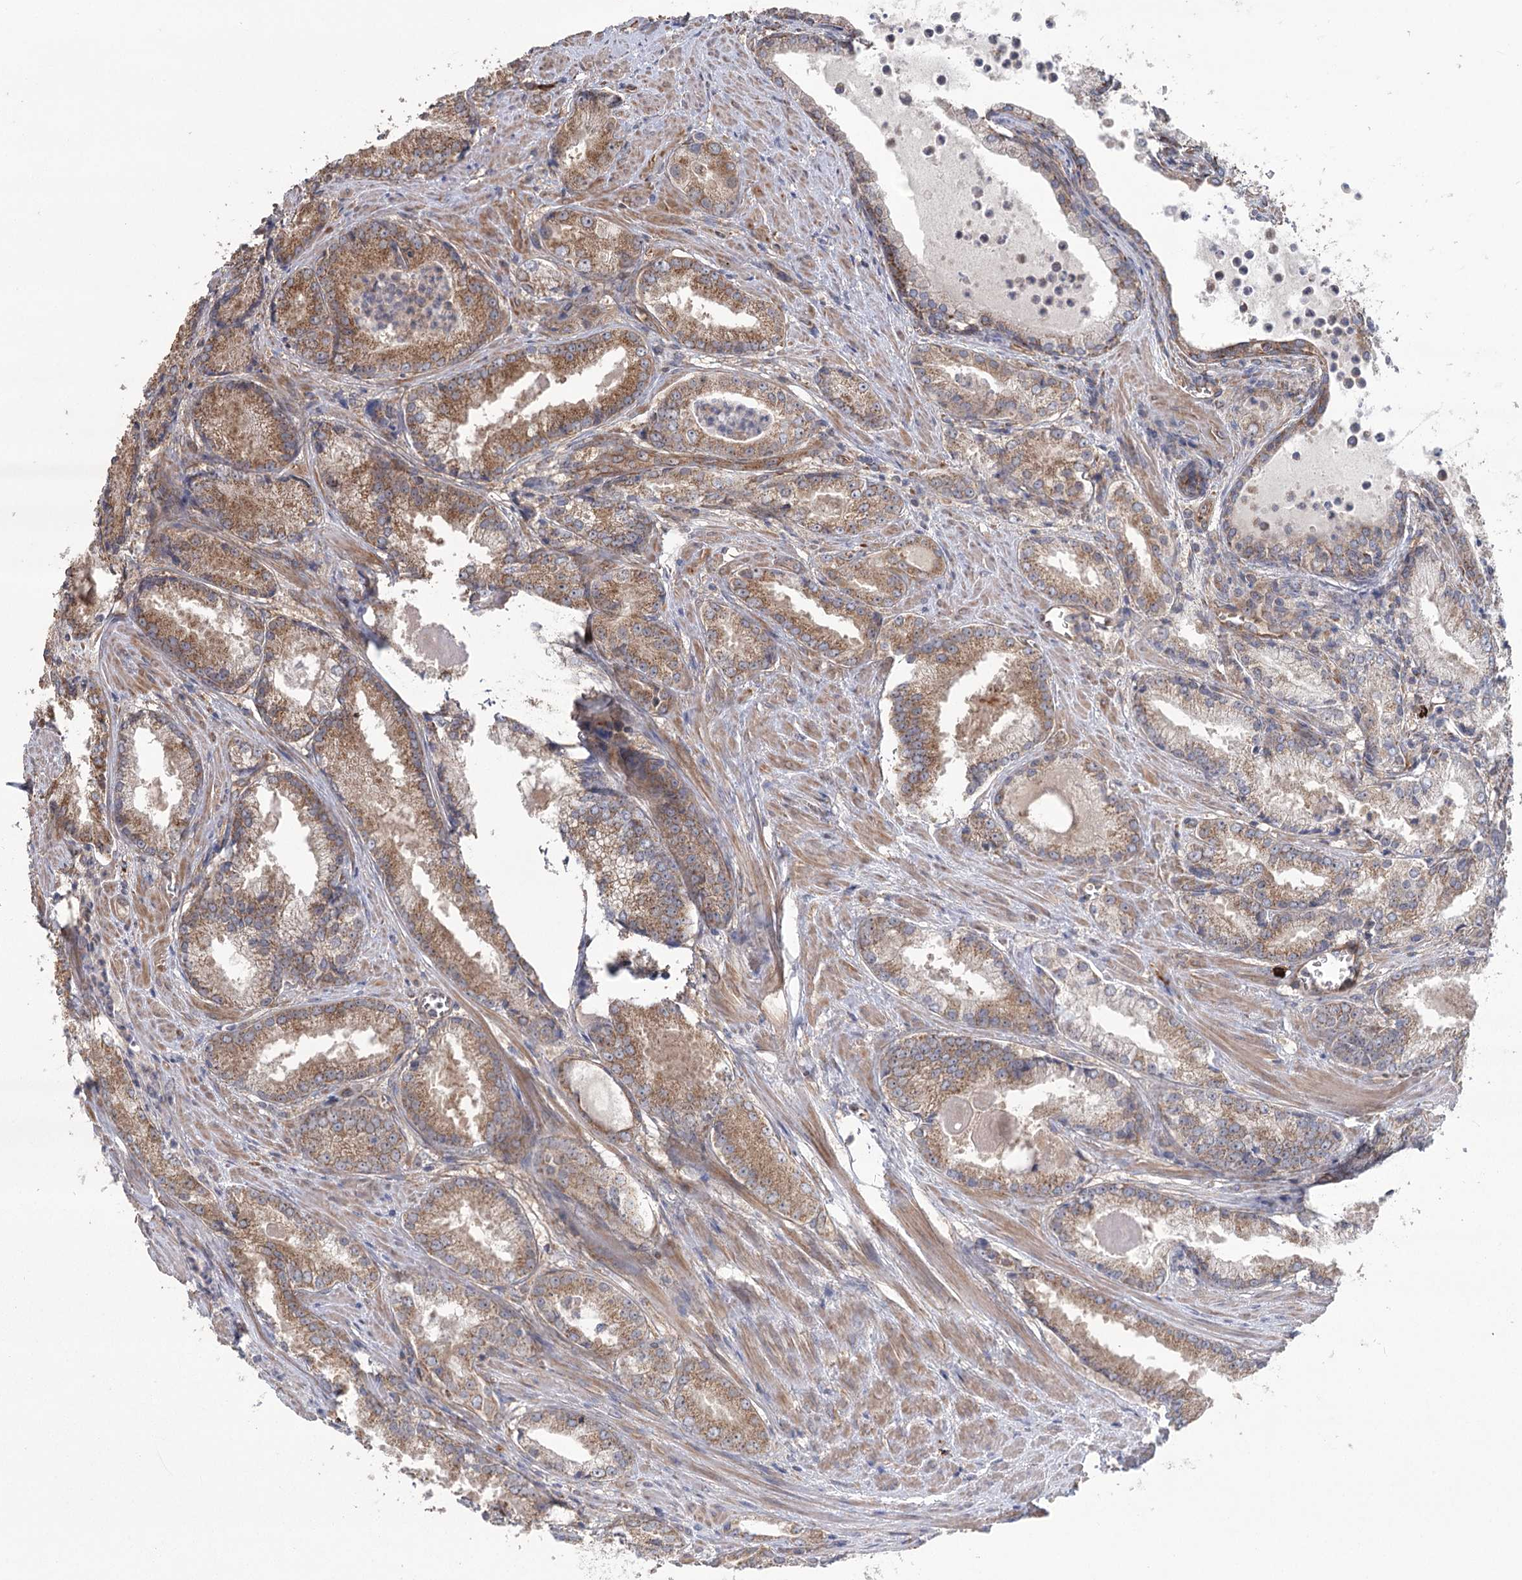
{"staining": {"intensity": "moderate", "quantity": ">75%", "location": "cytoplasmic/membranous"}, "tissue": "prostate cancer", "cell_type": "Tumor cells", "image_type": "cancer", "snomed": [{"axis": "morphology", "description": "Adenocarcinoma, Low grade"}, {"axis": "topography", "description": "Prostate"}], "caption": "Protein expression analysis of prostate cancer (low-grade adenocarcinoma) demonstrates moderate cytoplasmic/membranous expression in approximately >75% of tumor cells. (DAB (3,3'-diaminobenzidine) IHC with brightfield microscopy, high magnification).", "gene": "RWDD4", "patient": {"sex": "male", "age": 54}}